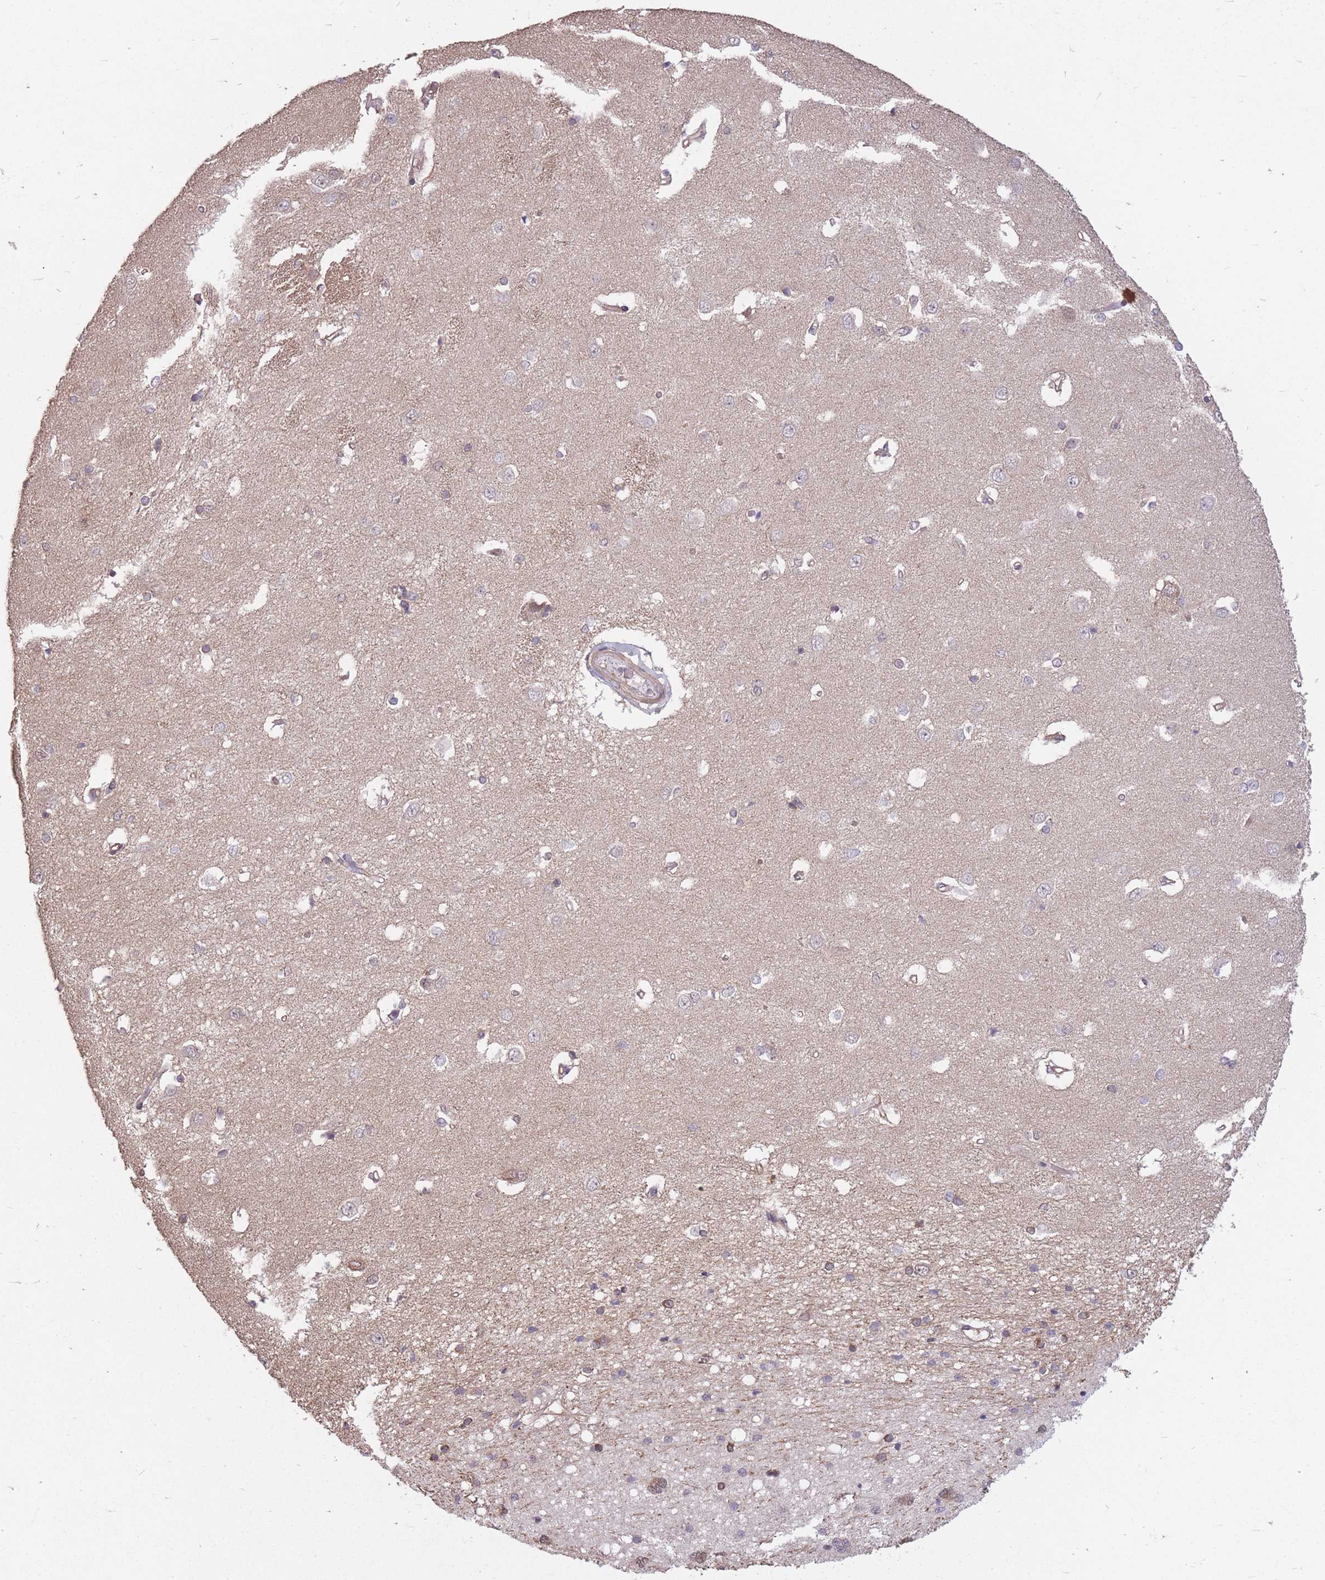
{"staining": {"intensity": "negative", "quantity": "none", "location": "none"}, "tissue": "caudate", "cell_type": "Glial cells", "image_type": "normal", "snomed": [{"axis": "morphology", "description": "Normal tissue, NOS"}, {"axis": "topography", "description": "Lateral ventricle wall"}], "caption": "This is an immunohistochemistry image of normal human caudate. There is no staining in glial cells.", "gene": "DYNC1LI2", "patient": {"sex": "male", "age": 37}}